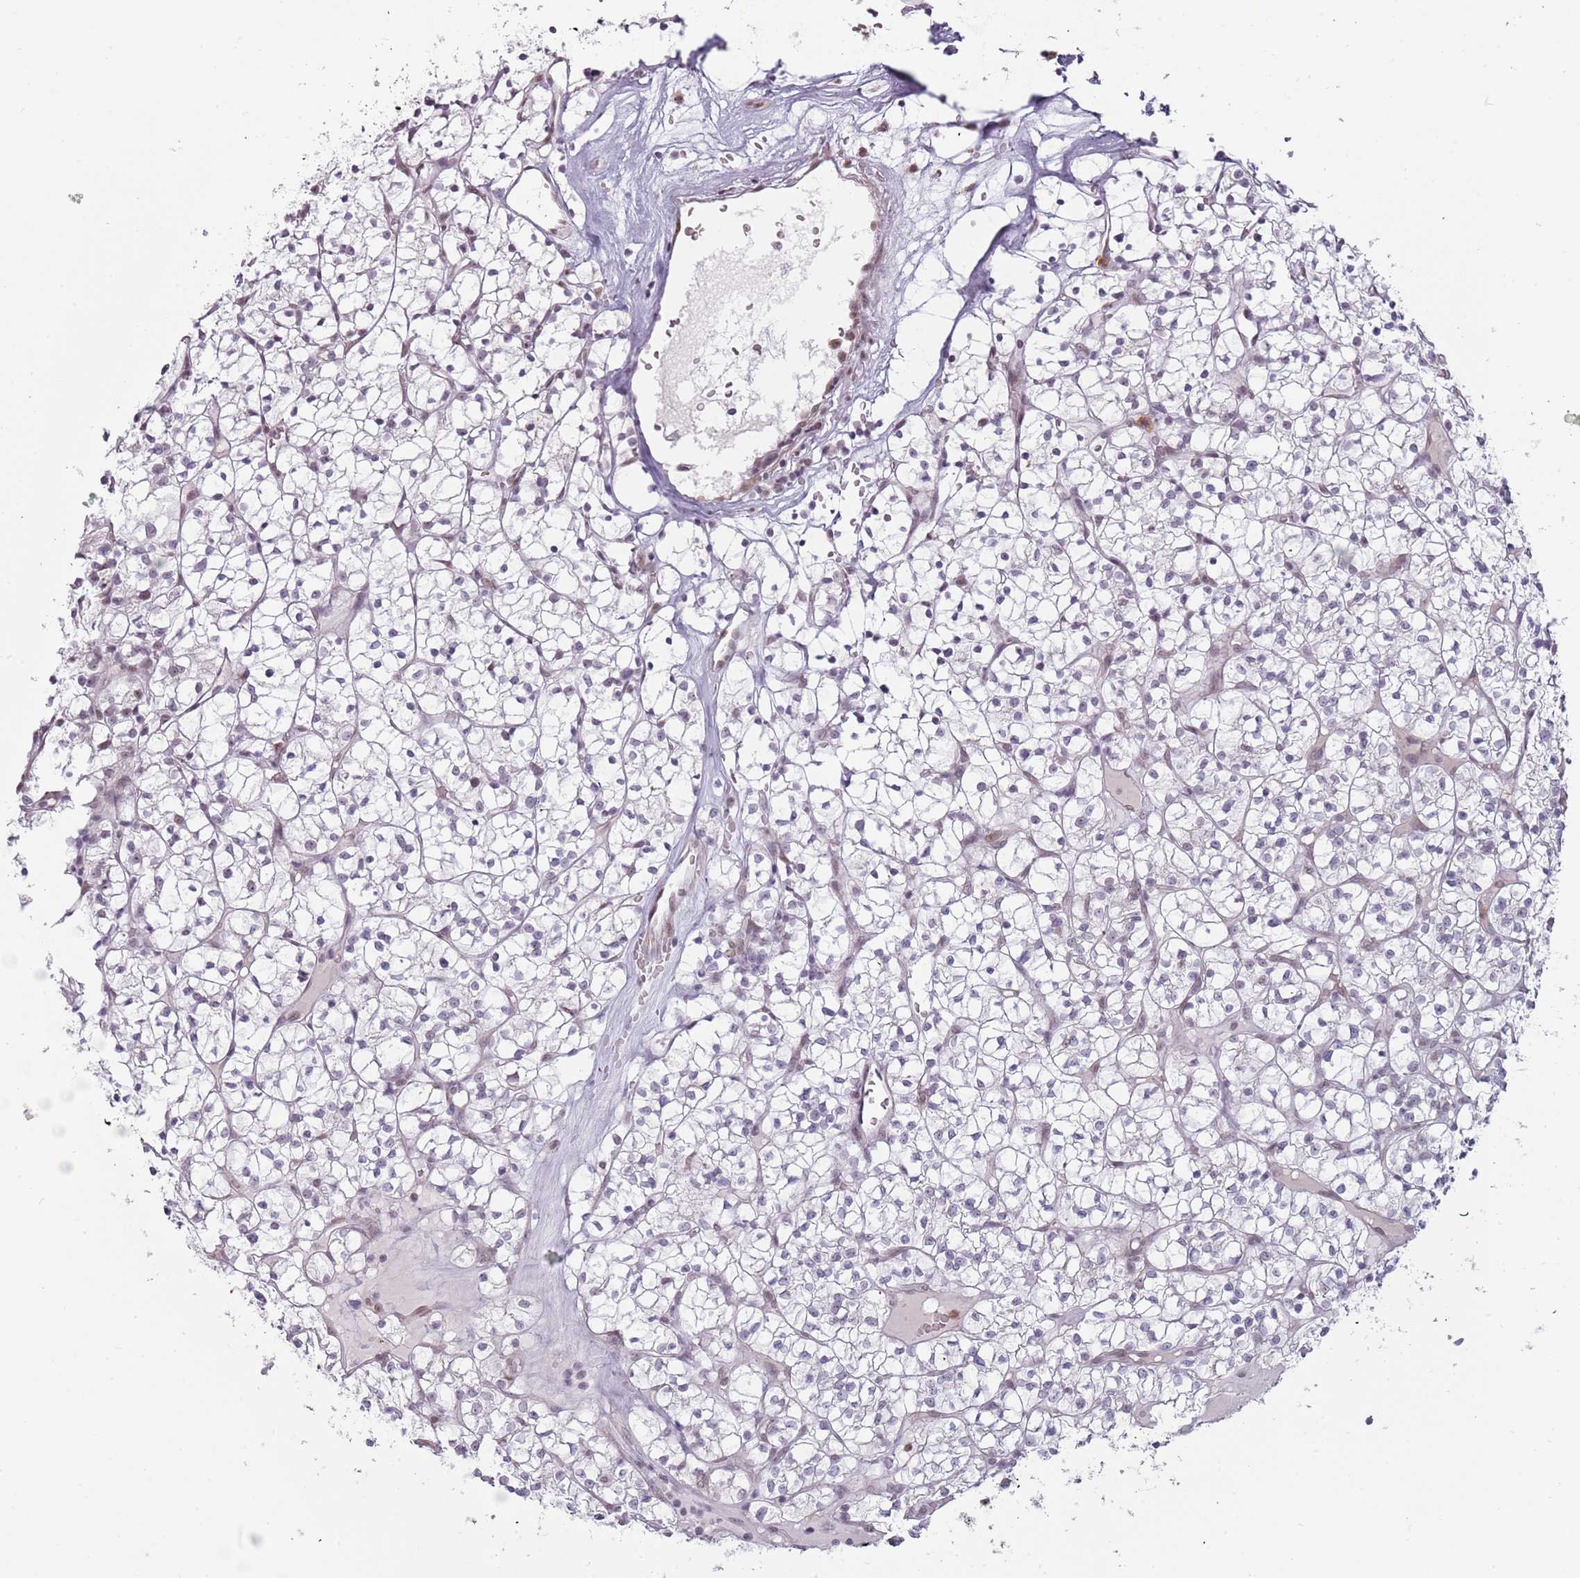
{"staining": {"intensity": "negative", "quantity": "none", "location": "none"}, "tissue": "renal cancer", "cell_type": "Tumor cells", "image_type": "cancer", "snomed": [{"axis": "morphology", "description": "Adenocarcinoma, NOS"}, {"axis": "topography", "description": "Kidney"}], "caption": "Renal adenocarcinoma was stained to show a protein in brown. There is no significant positivity in tumor cells.", "gene": "REXO4", "patient": {"sex": "female", "age": 64}}